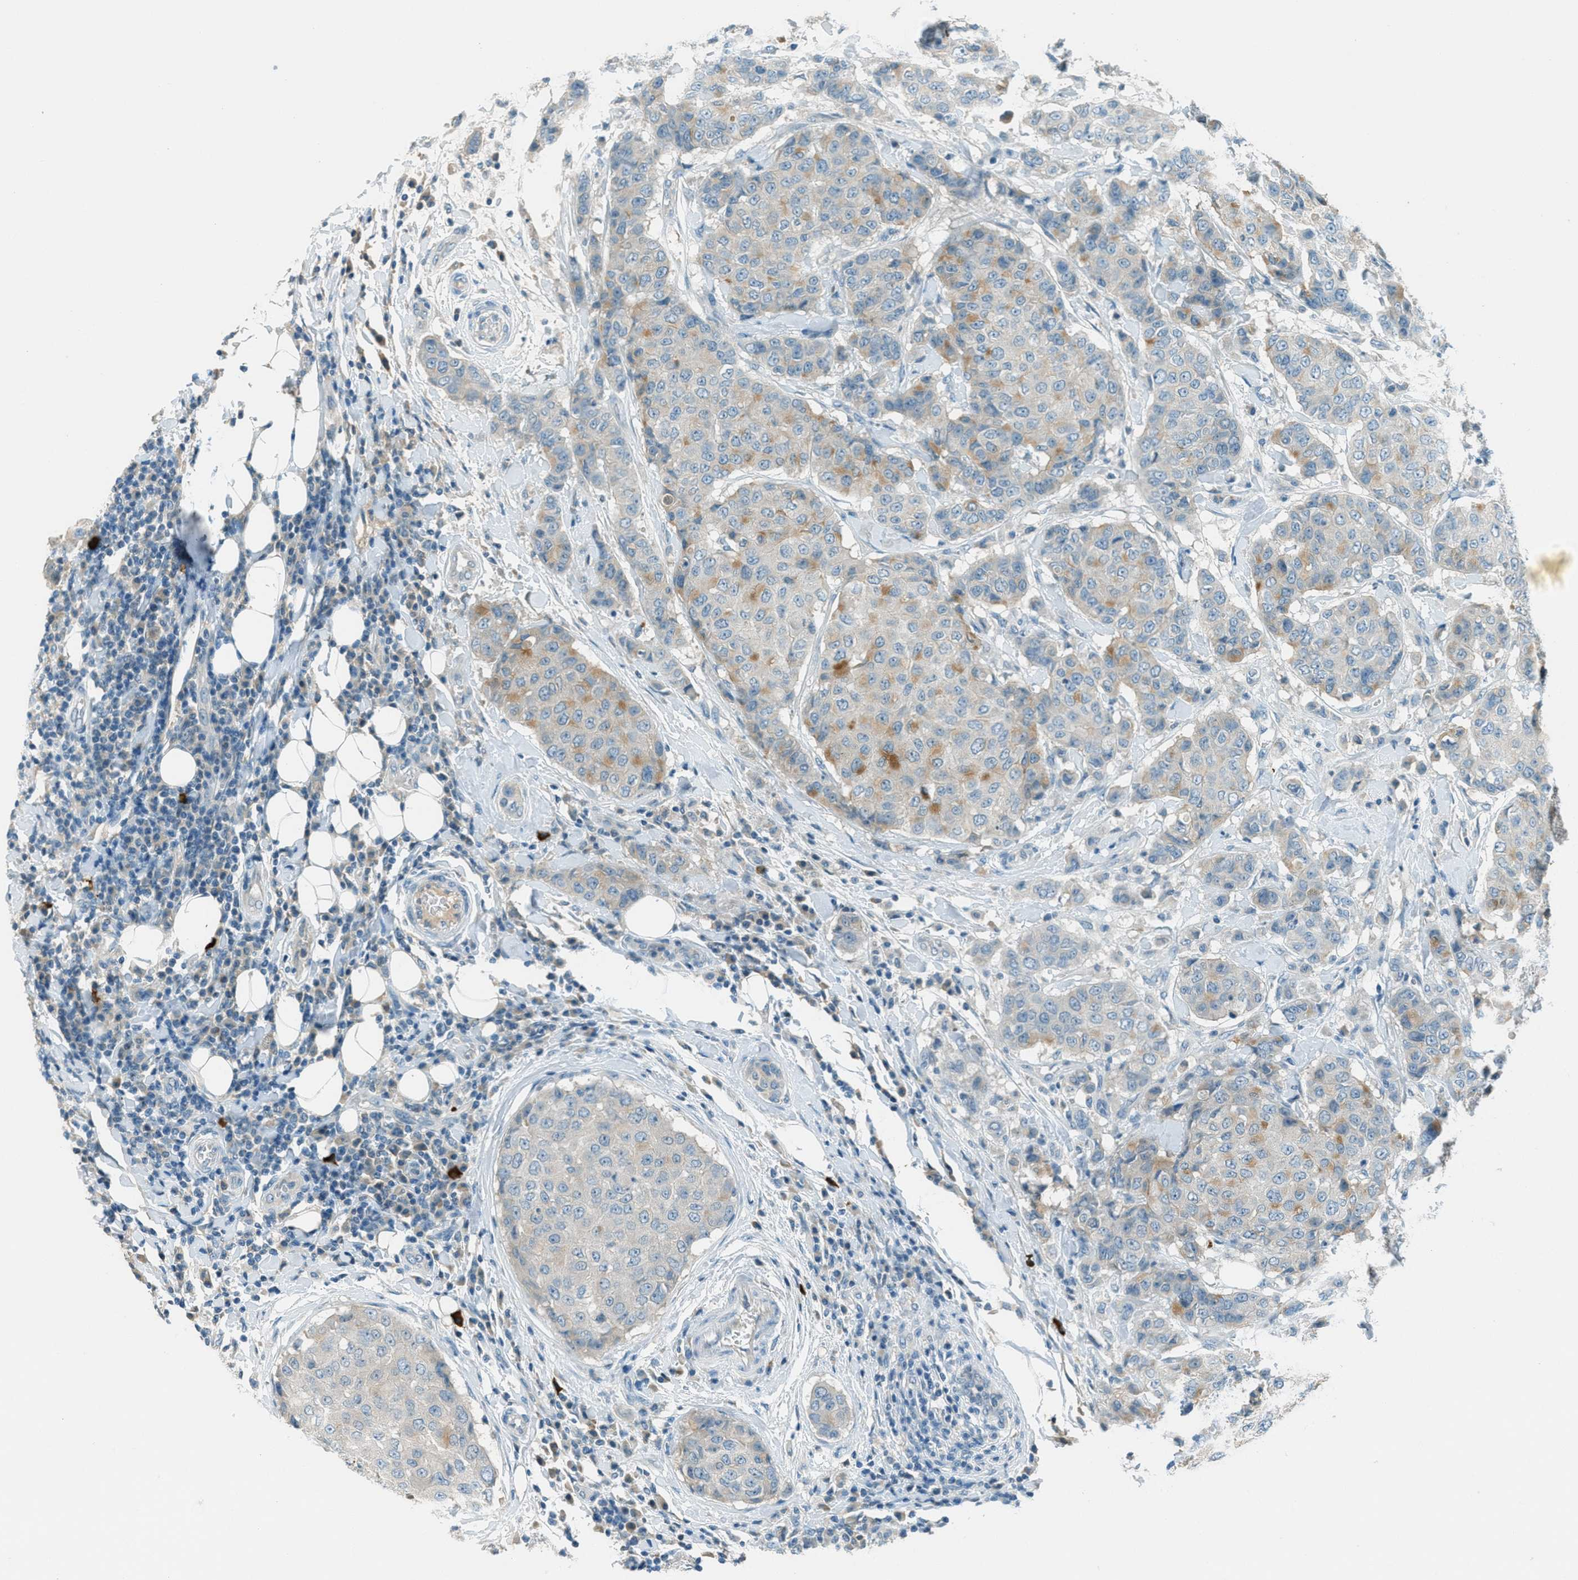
{"staining": {"intensity": "moderate", "quantity": "<25%", "location": "cytoplasmic/membranous"}, "tissue": "breast cancer", "cell_type": "Tumor cells", "image_type": "cancer", "snomed": [{"axis": "morphology", "description": "Duct carcinoma"}, {"axis": "topography", "description": "Breast"}], "caption": "Immunohistochemistry (IHC) (DAB) staining of breast cancer exhibits moderate cytoplasmic/membranous protein expression in about <25% of tumor cells.", "gene": "MSLN", "patient": {"sex": "female", "age": 27}}